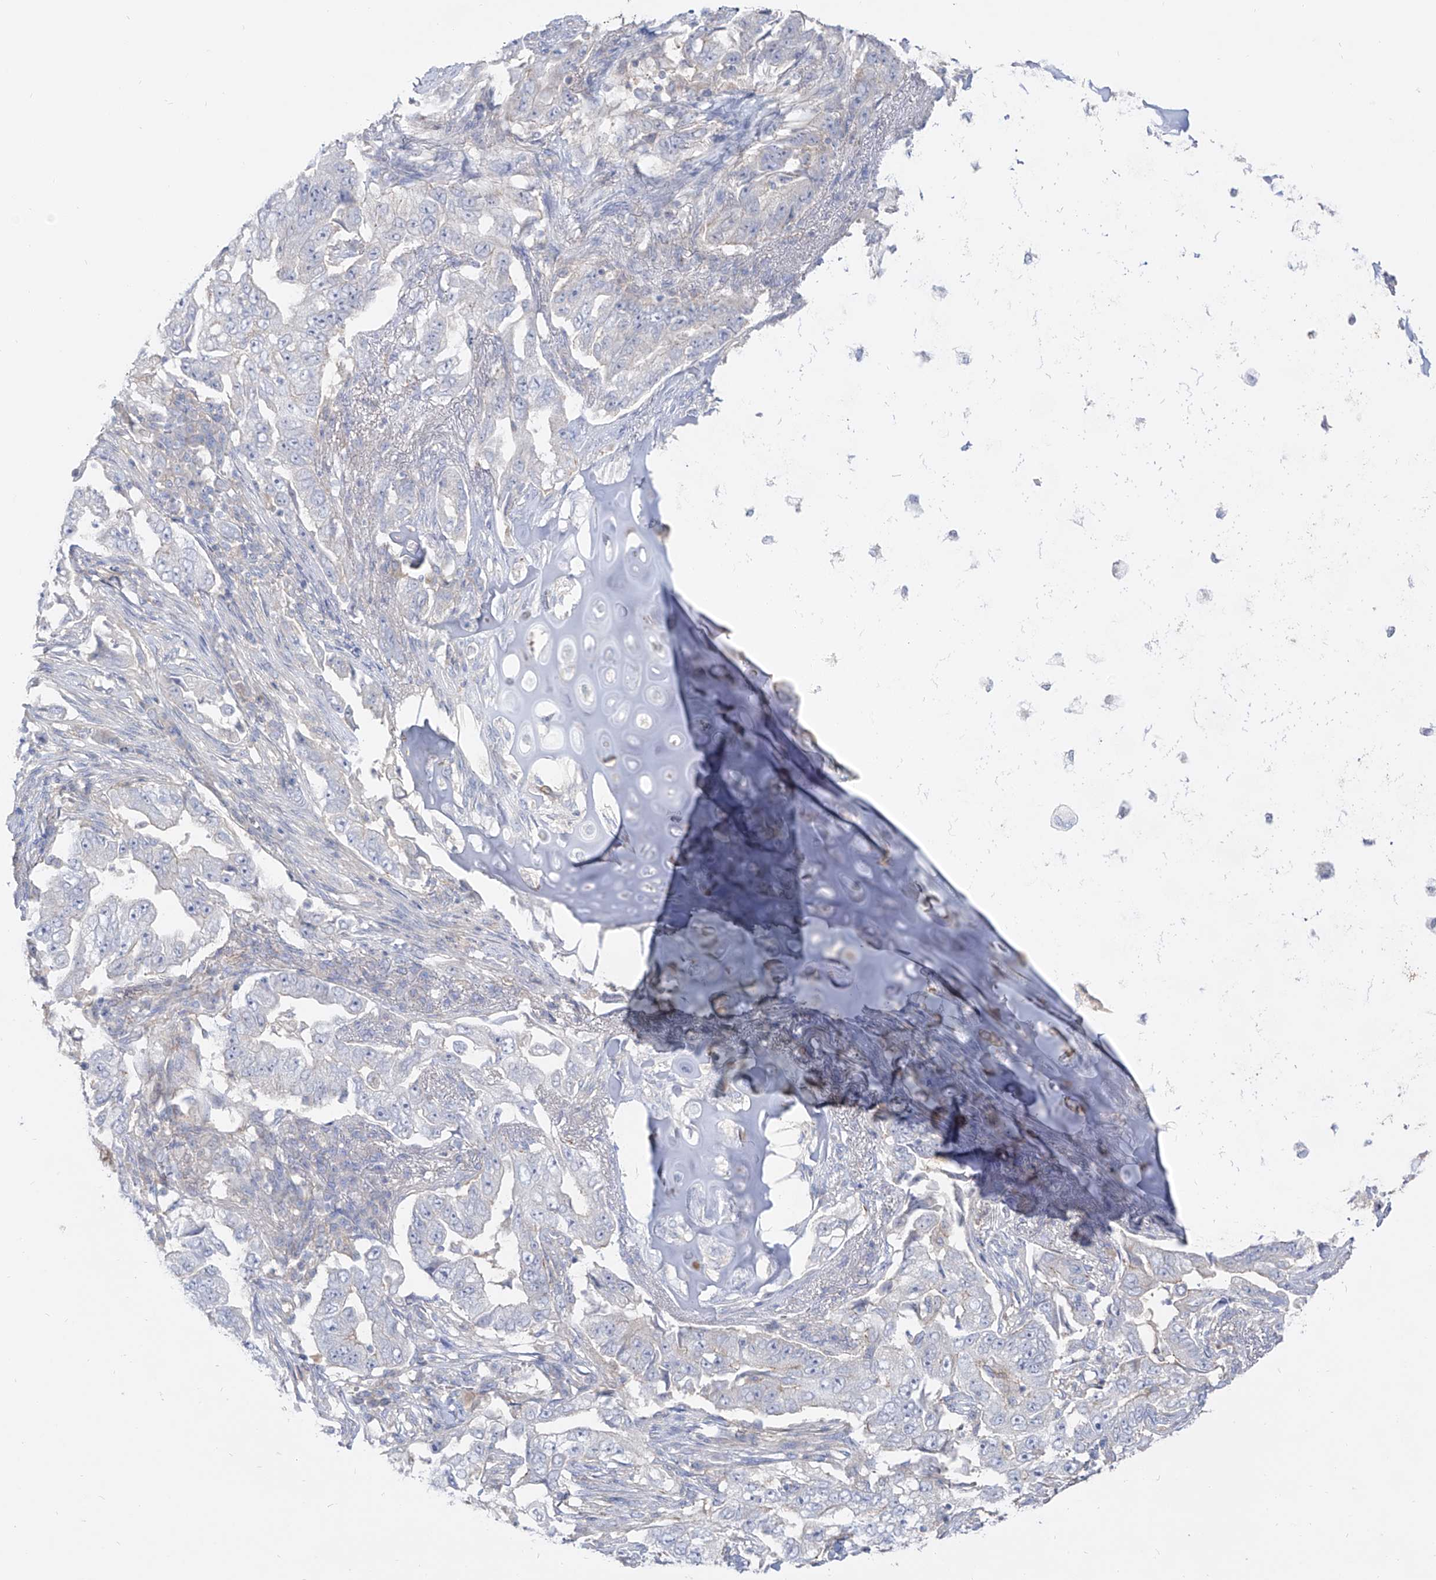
{"staining": {"intensity": "negative", "quantity": "none", "location": "none"}, "tissue": "lung cancer", "cell_type": "Tumor cells", "image_type": "cancer", "snomed": [{"axis": "morphology", "description": "Adenocarcinoma, NOS"}, {"axis": "topography", "description": "Lung"}], "caption": "A high-resolution image shows IHC staining of adenocarcinoma (lung), which exhibits no significant staining in tumor cells. (Immunohistochemistry (ihc), brightfield microscopy, high magnification).", "gene": "RBFOX3", "patient": {"sex": "female", "age": 51}}